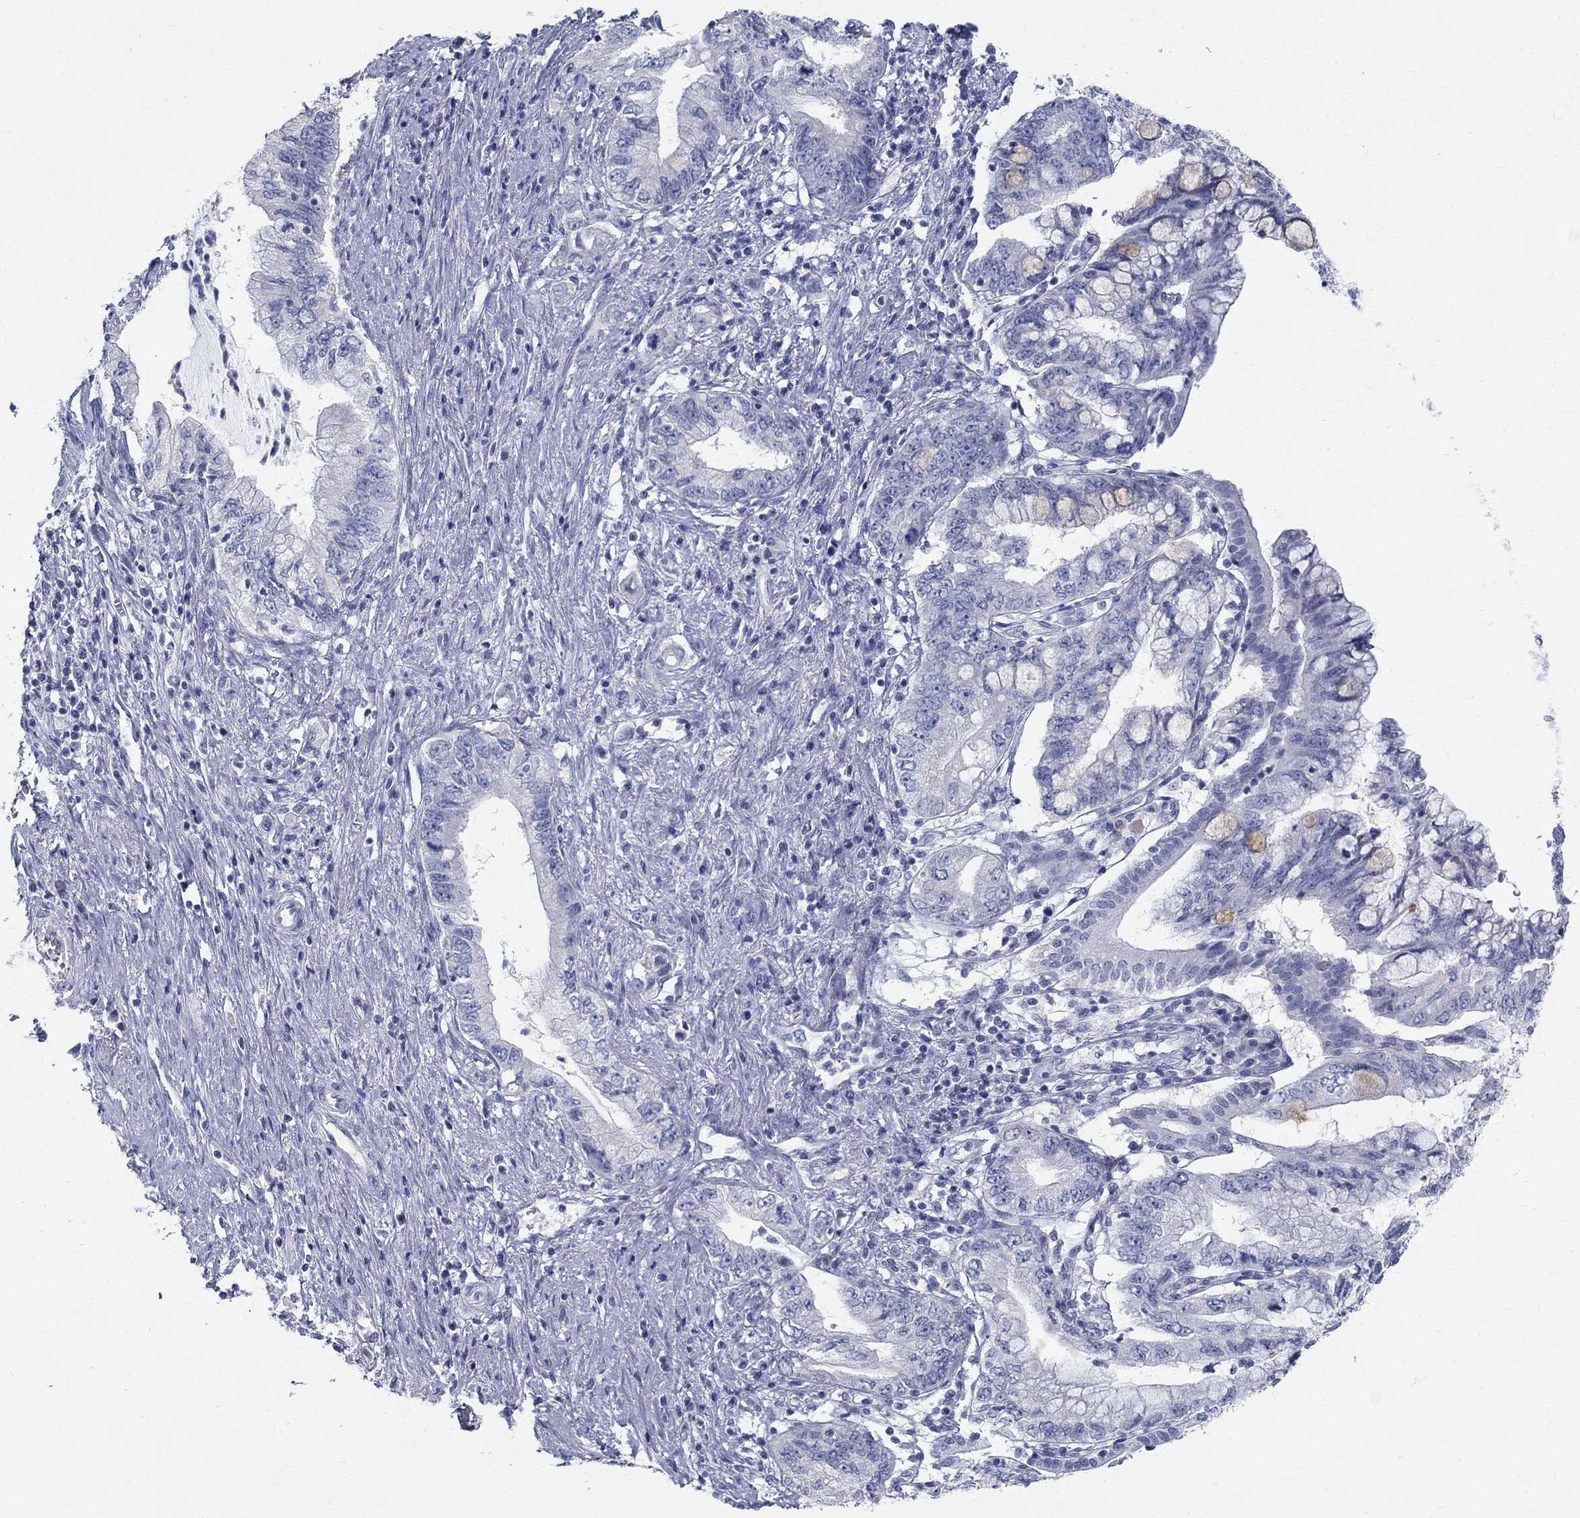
{"staining": {"intensity": "negative", "quantity": "none", "location": "none"}, "tissue": "pancreatic cancer", "cell_type": "Tumor cells", "image_type": "cancer", "snomed": [{"axis": "morphology", "description": "Adenocarcinoma, NOS"}, {"axis": "topography", "description": "Pancreas"}], "caption": "A high-resolution image shows immunohistochemistry staining of pancreatic cancer, which displays no significant staining in tumor cells.", "gene": "MAGEB6", "patient": {"sex": "female", "age": 73}}